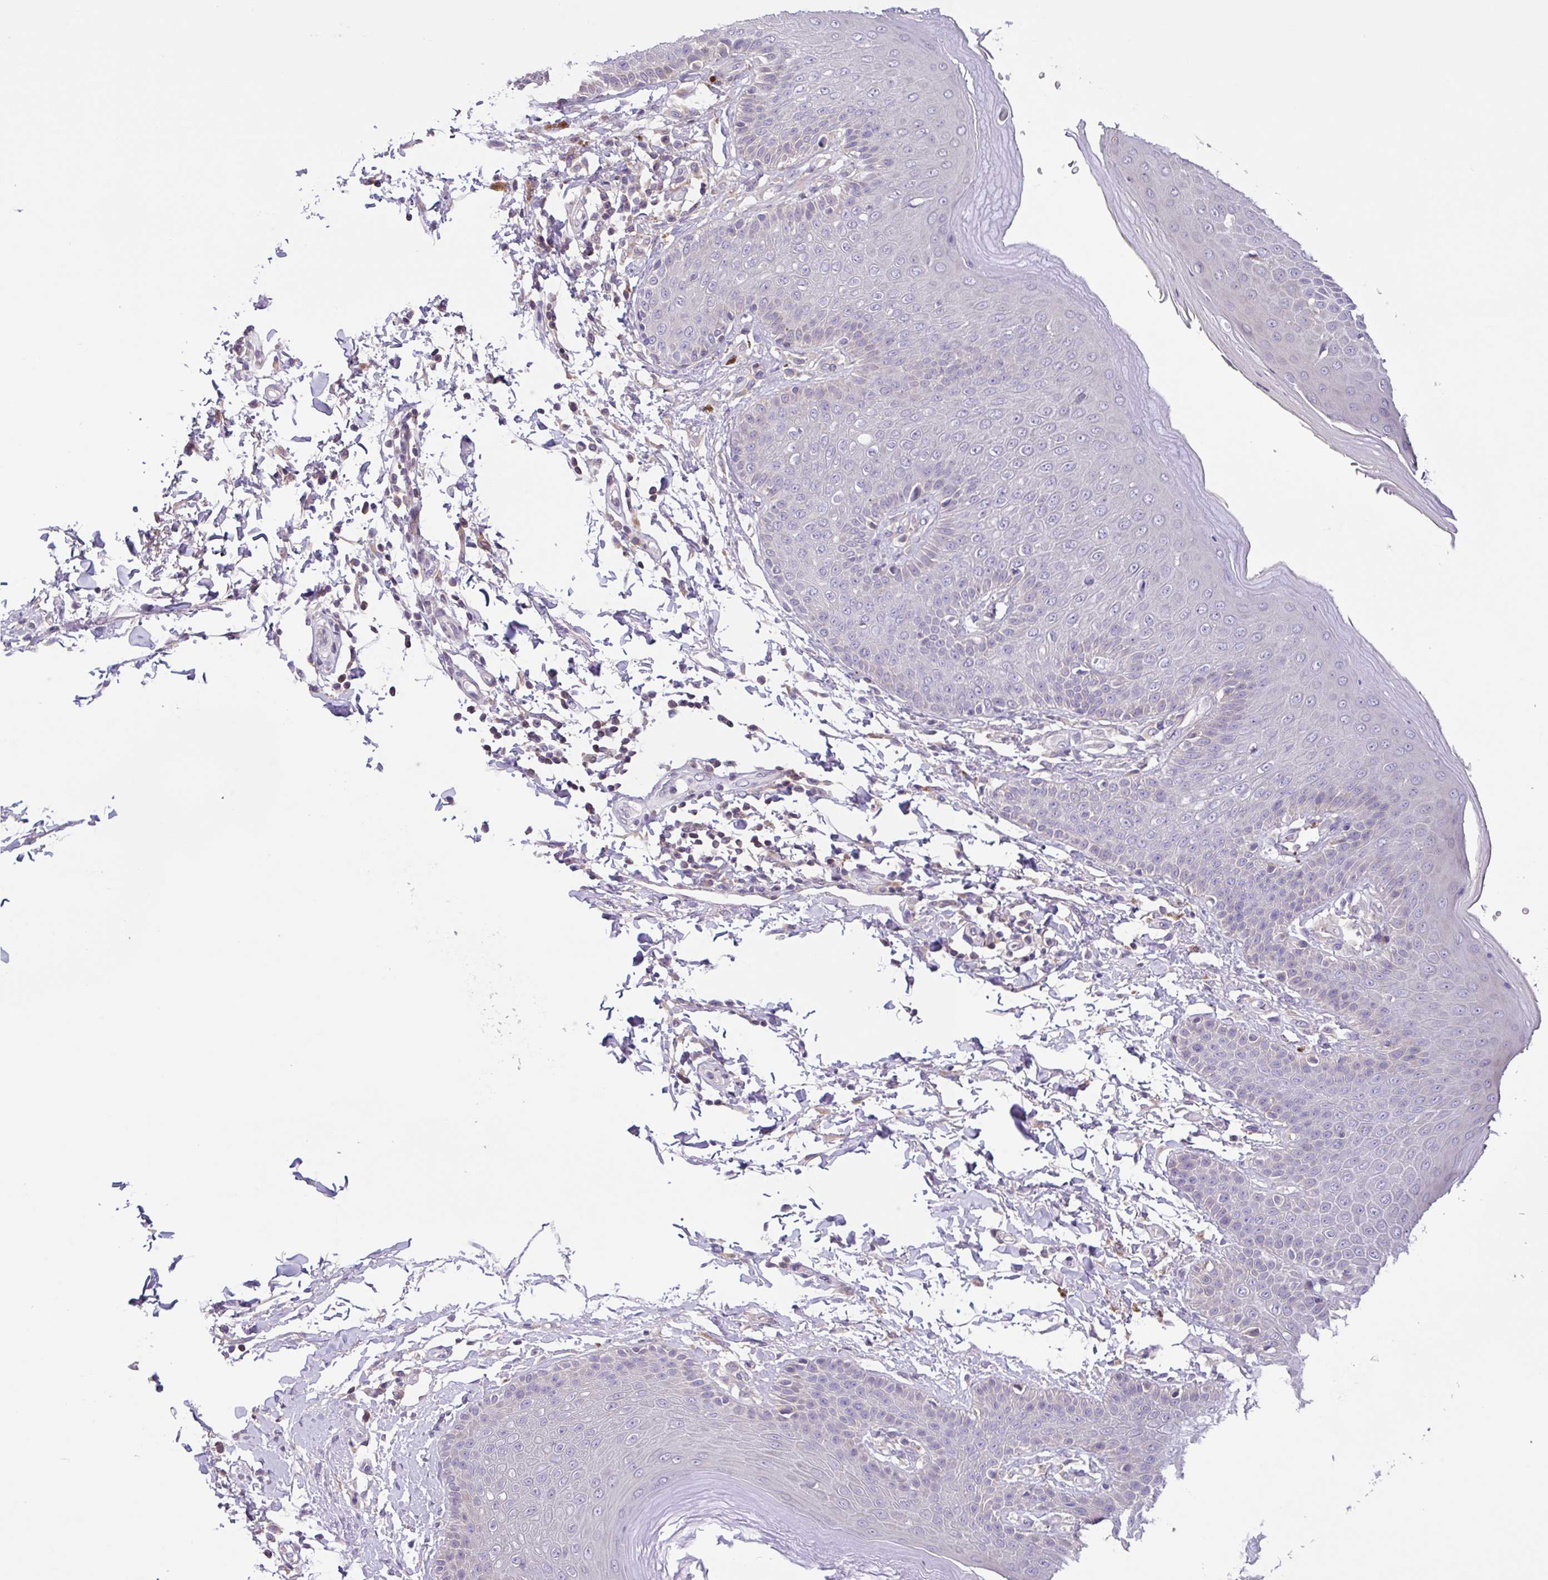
{"staining": {"intensity": "moderate", "quantity": "<25%", "location": "cytoplasmic/membranous"}, "tissue": "skin", "cell_type": "Epidermal cells", "image_type": "normal", "snomed": [{"axis": "morphology", "description": "Normal tissue, NOS"}, {"axis": "topography", "description": "Peripheral nerve tissue"}], "caption": "Skin stained with a brown dye reveals moderate cytoplasmic/membranous positive positivity in approximately <25% of epidermal cells.", "gene": "SFTPB", "patient": {"sex": "male", "age": 51}}